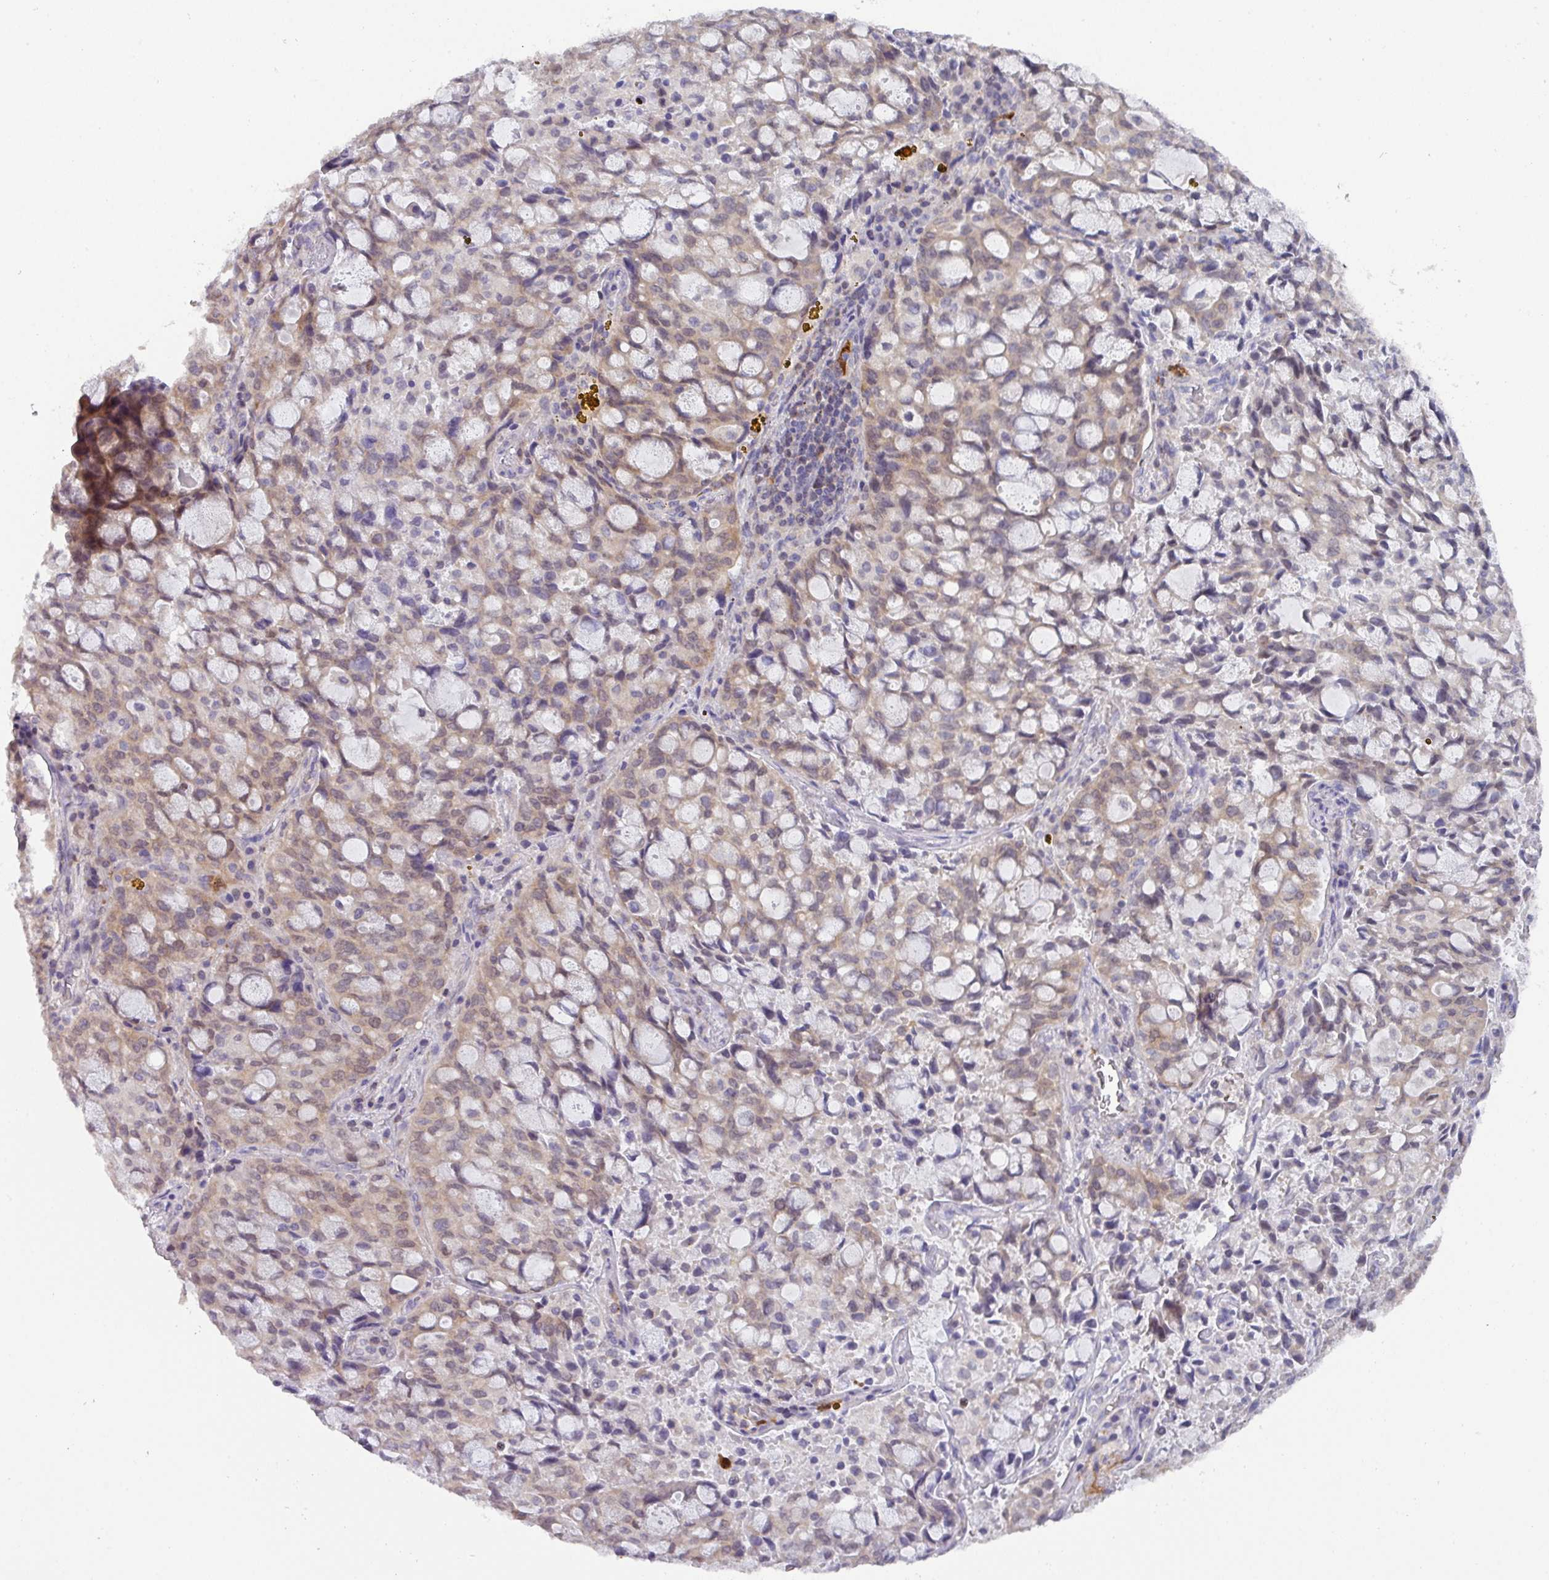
{"staining": {"intensity": "weak", "quantity": ">75%", "location": "cytoplasmic/membranous"}, "tissue": "lung cancer", "cell_type": "Tumor cells", "image_type": "cancer", "snomed": [{"axis": "morphology", "description": "Adenocarcinoma, NOS"}, {"axis": "topography", "description": "Lung"}], "caption": "Immunohistochemistry (DAB (3,3'-diaminobenzidine)) staining of human lung cancer (adenocarcinoma) reveals weak cytoplasmic/membranous protein expression in approximately >75% of tumor cells.", "gene": "DCAF12L2", "patient": {"sex": "female", "age": 44}}